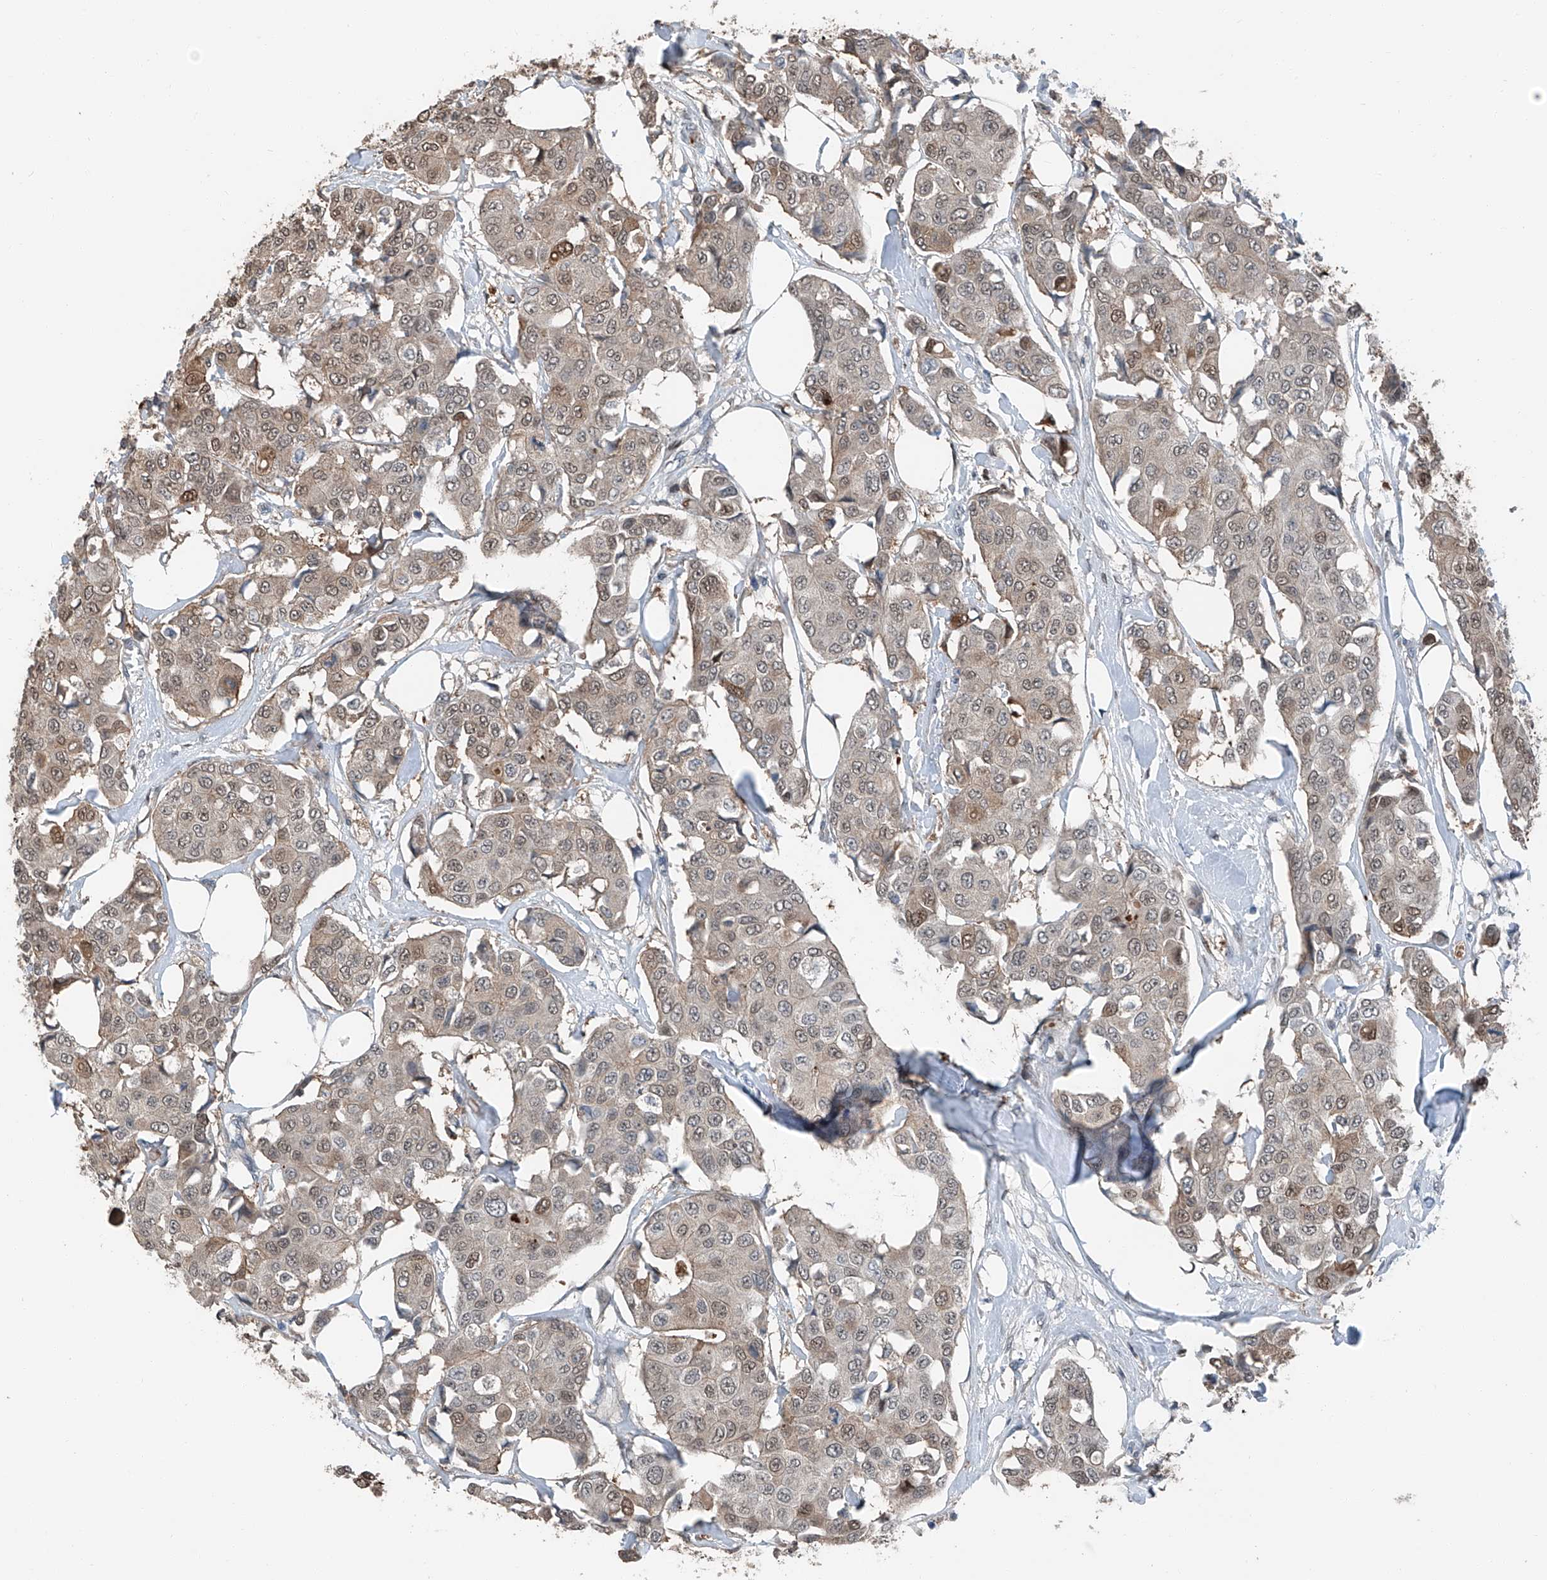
{"staining": {"intensity": "moderate", "quantity": "25%-75%", "location": "cytoplasmic/membranous,nuclear"}, "tissue": "breast cancer", "cell_type": "Tumor cells", "image_type": "cancer", "snomed": [{"axis": "morphology", "description": "Duct carcinoma"}, {"axis": "topography", "description": "Breast"}], "caption": "Protein expression analysis of breast cancer (infiltrating ductal carcinoma) exhibits moderate cytoplasmic/membranous and nuclear staining in about 25%-75% of tumor cells.", "gene": "HSPA6", "patient": {"sex": "female", "age": 80}}